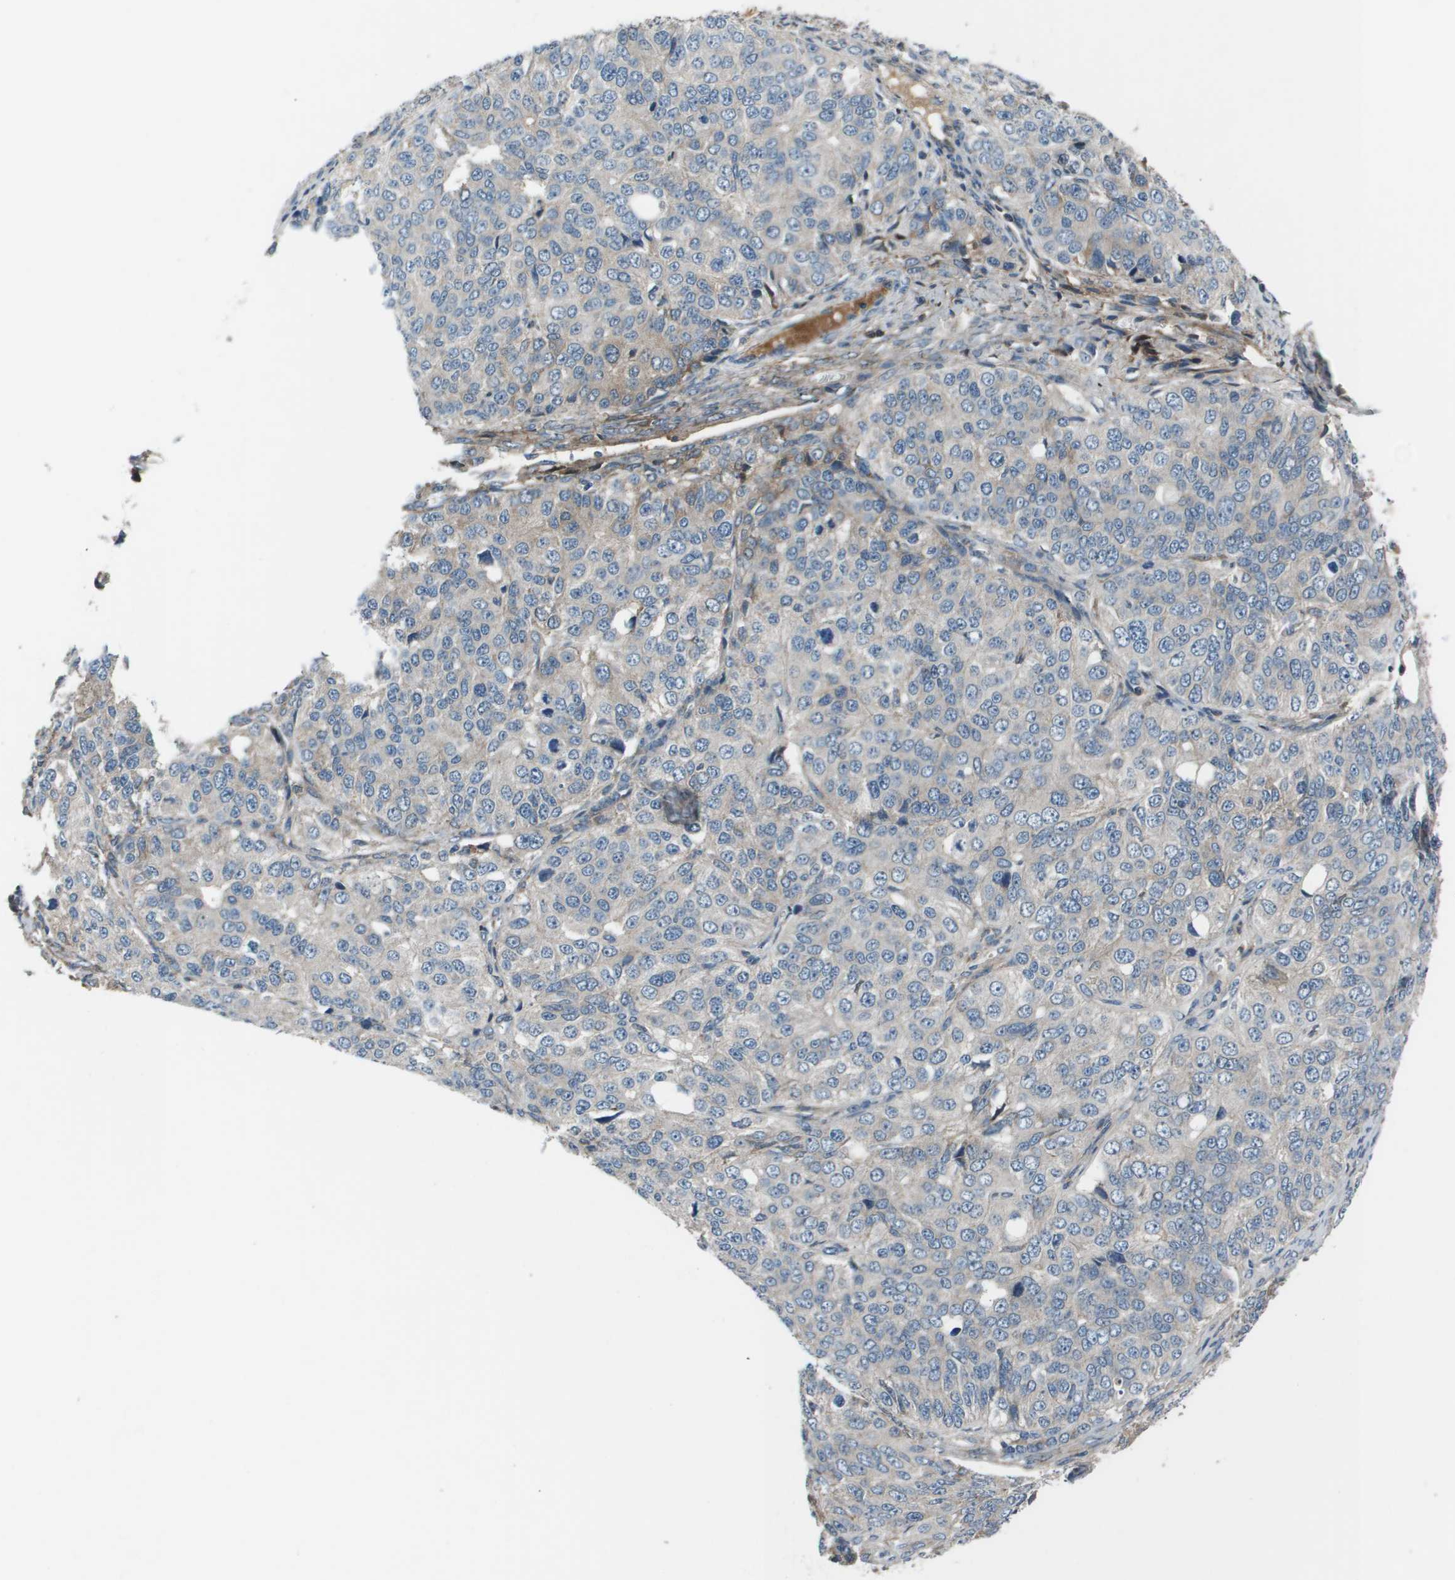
{"staining": {"intensity": "negative", "quantity": "none", "location": "none"}, "tissue": "ovarian cancer", "cell_type": "Tumor cells", "image_type": "cancer", "snomed": [{"axis": "morphology", "description": "Carcinoma, endometroid"}, {"axis": "topography", "description": "Ovary"}], "caption": "There is no significant staining in tumor cells of ovarian endometroid carcinoma.", "gene": "PCOLCE", "patient": {"sex": "female", "age": 51}}